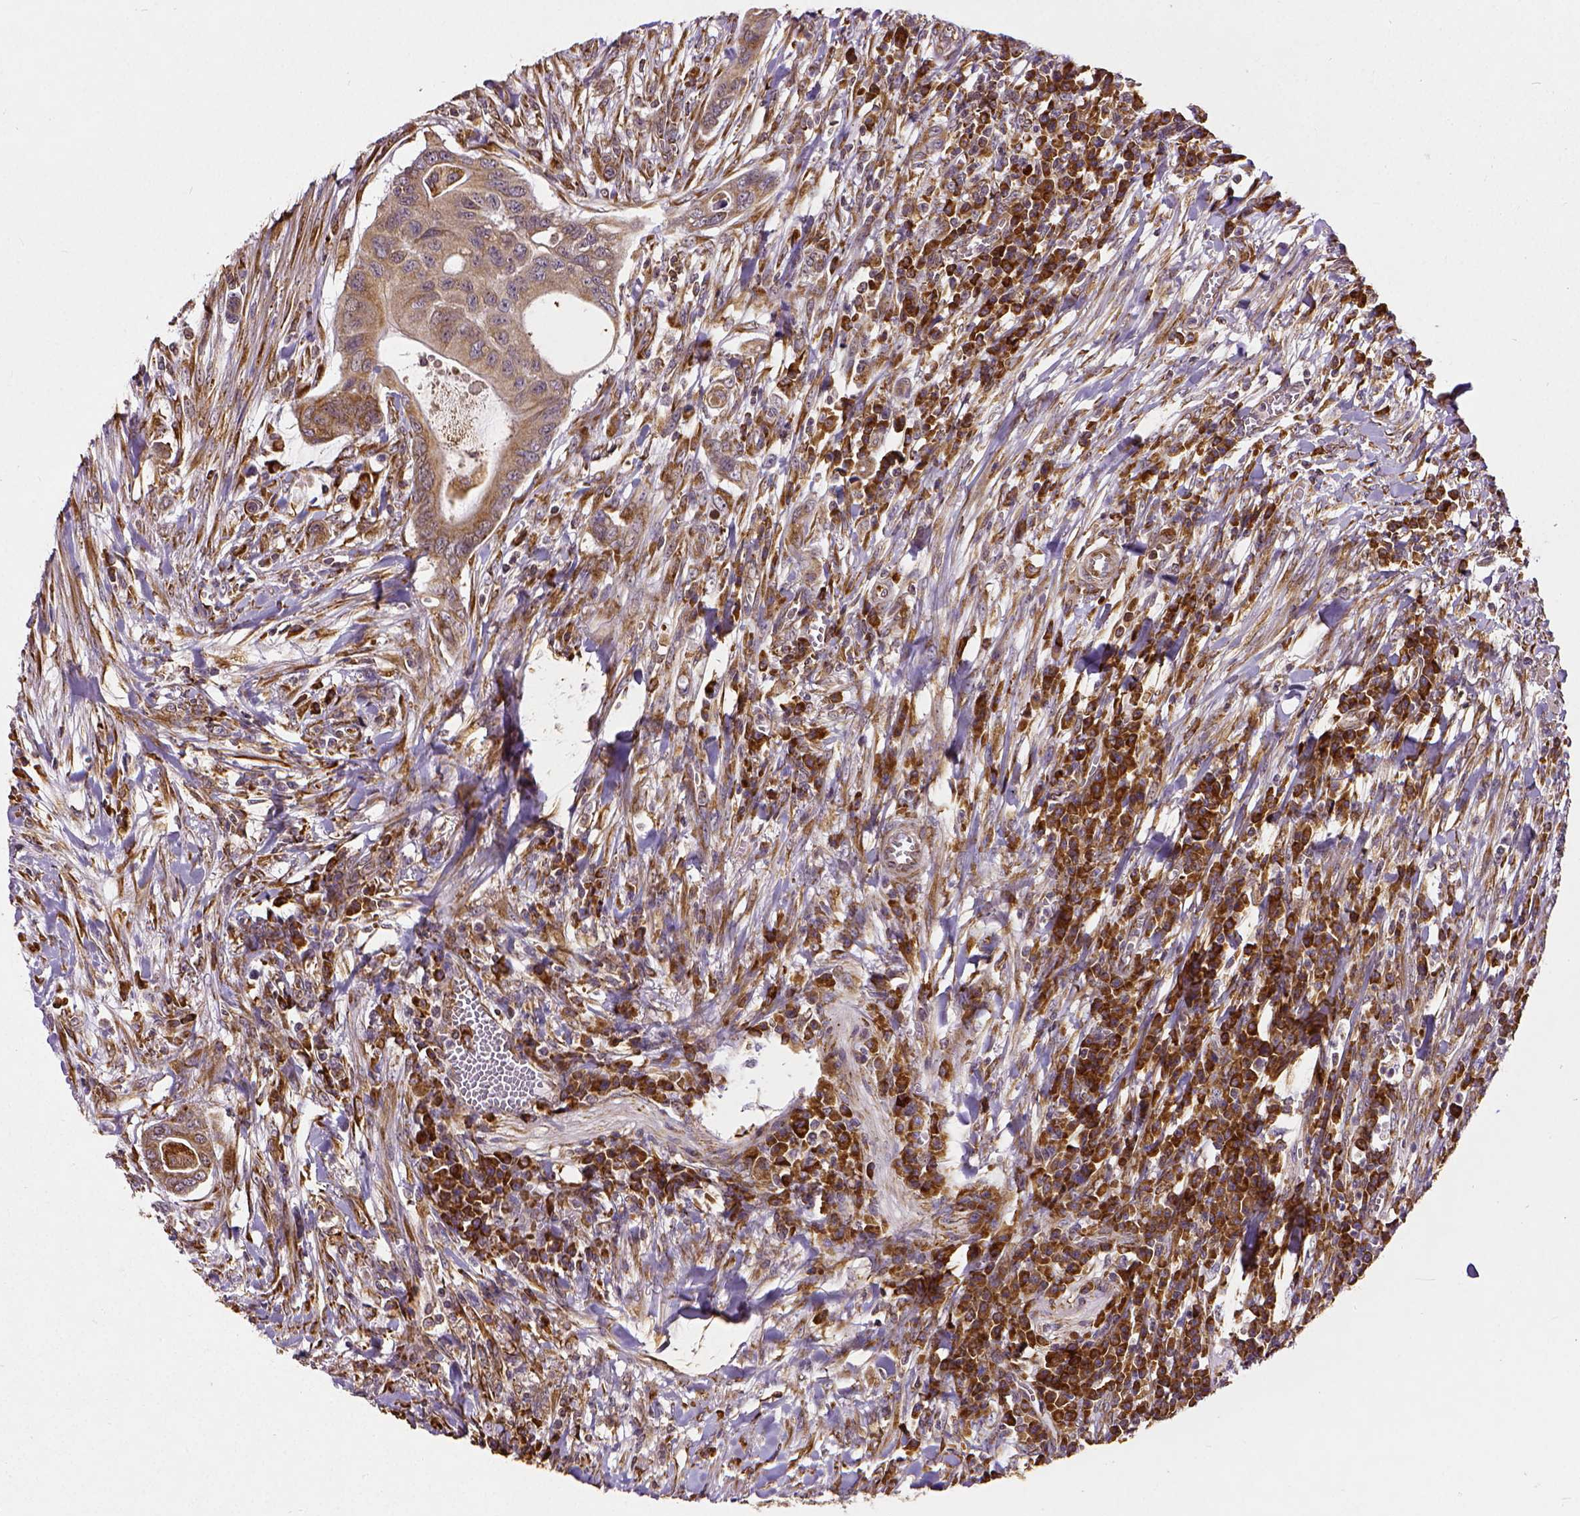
{"staining": {"intensity": "weak", "quantity": ">75%", "location": "cytoplasmic/membranous"}, "tissue": "colorectal cancer", "cell_type": "Tumor cells", "image_type": "cancer", "snomed": [{"axis": "morphology", "description": "Adenocarcinoma, NOS"}, {"axis": "topography", "description": "Colon"}], "caption": "Protein analysis of colorectal cancer (adenocarcinoma) tissue reveals weak cytoplasmic/membranous staining in about >75% of tumor cells. The staining was performed using DAB to visualize the protein expression in brown, while the nuclei were stained in blue with hematoxylin (Magnification: 20x).", "gene": "MTDH", "patient": {"sex": "male", "age": 65}}